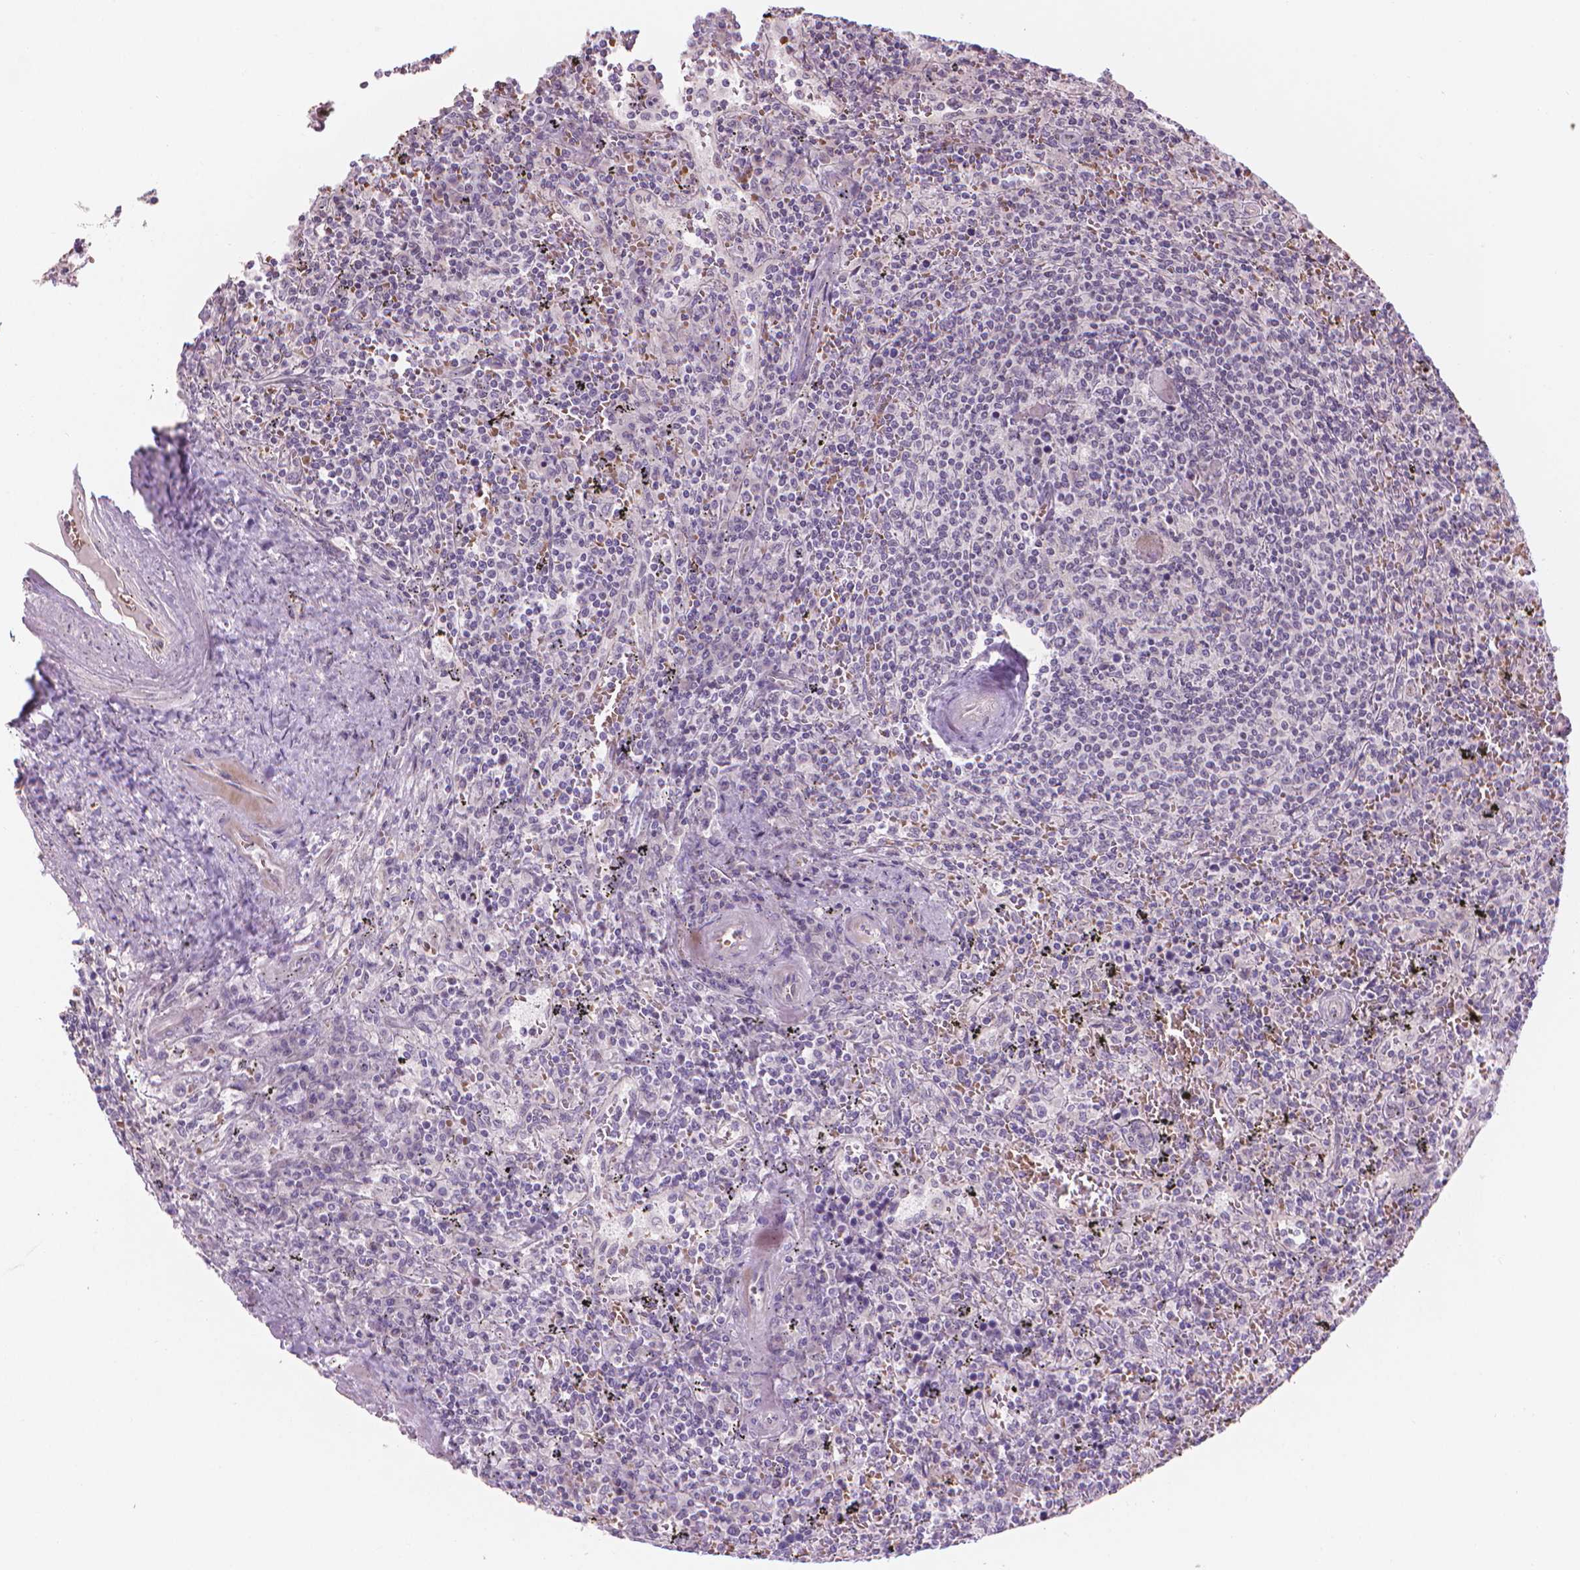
{"staining": {"intensity": "negative", "quantity": "none", "location": "none"}, "tissue": "lymphoma", "cell_type": "Tumor cells", "image_type": "cancer", "snomed": [{"axis": "morphology", "description": "Malignant lymphoma, non-Hodgkin's type, Low grade"}, {"axis": "topography", "description": "Spleen"}], "caption": "This is a image of IHC staining of lymphoma, which shows no staining in tumor cells.", "gene": "IFFO1", "patient": {"sex": "male", "age": 62}}